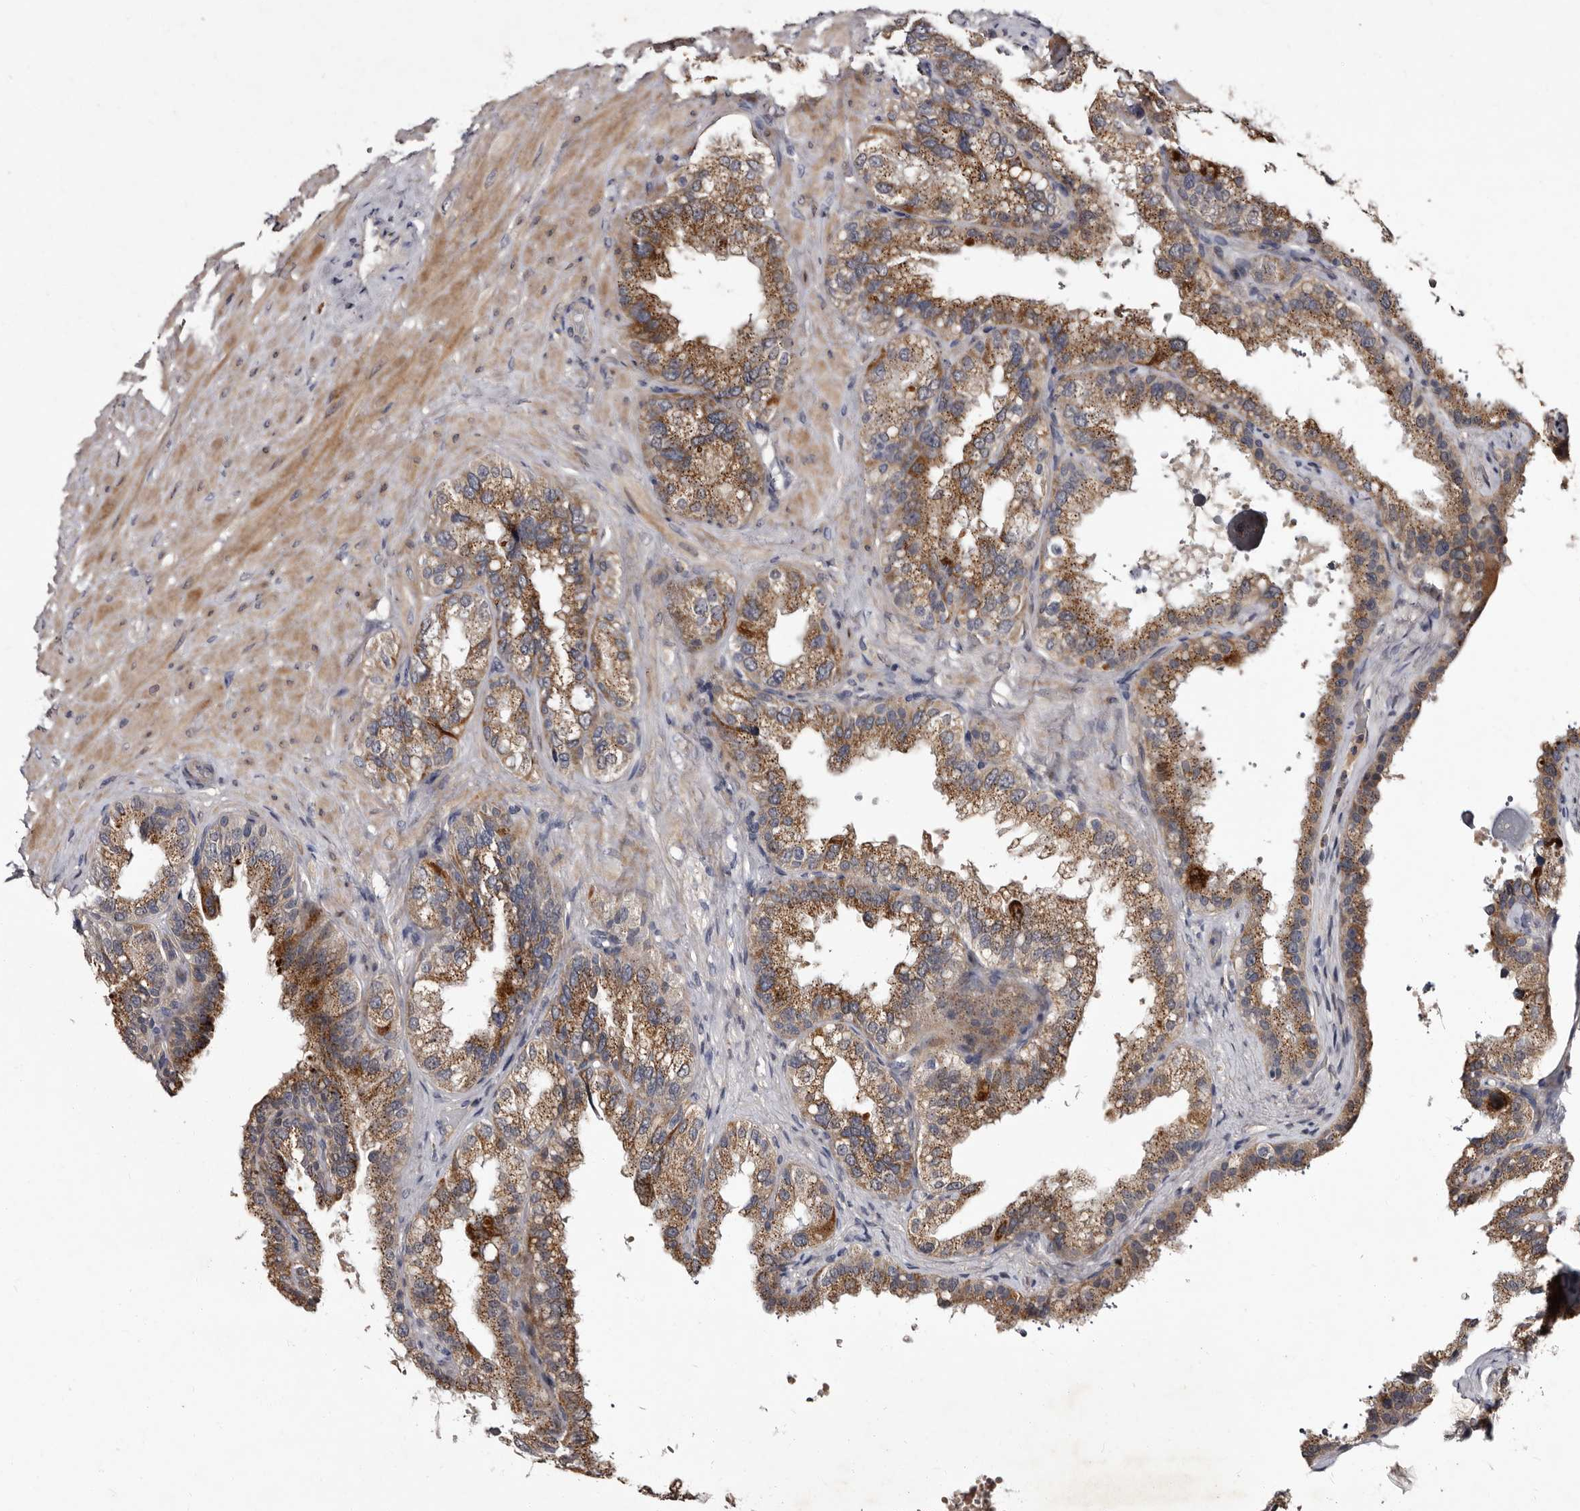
{"staining": {"intensity": "moderate", "quantity": ">75%", "location": "cytoplasmic/membranous"}, "tissue": "seminal vesicle", "cell_type": "Glandular cells", "image_type": "normal", "snomed": [{"axis": "morphology", "description": "Normal tissue, NOS"}, {"axis": "topography", "description": "Seminal veicle"}], "caption": "A medium amount of moderate cytoplasmic/membranous expression is appreciated in approximately >75% of glandular cells in normal seminal vesicle. (DAB (3,3'-diaminobenzidine) IHC, brown staining for protein, blue staining for nuclei).", "gene": "DNPH1", "patient": {"sex": "male", "age": 68}}